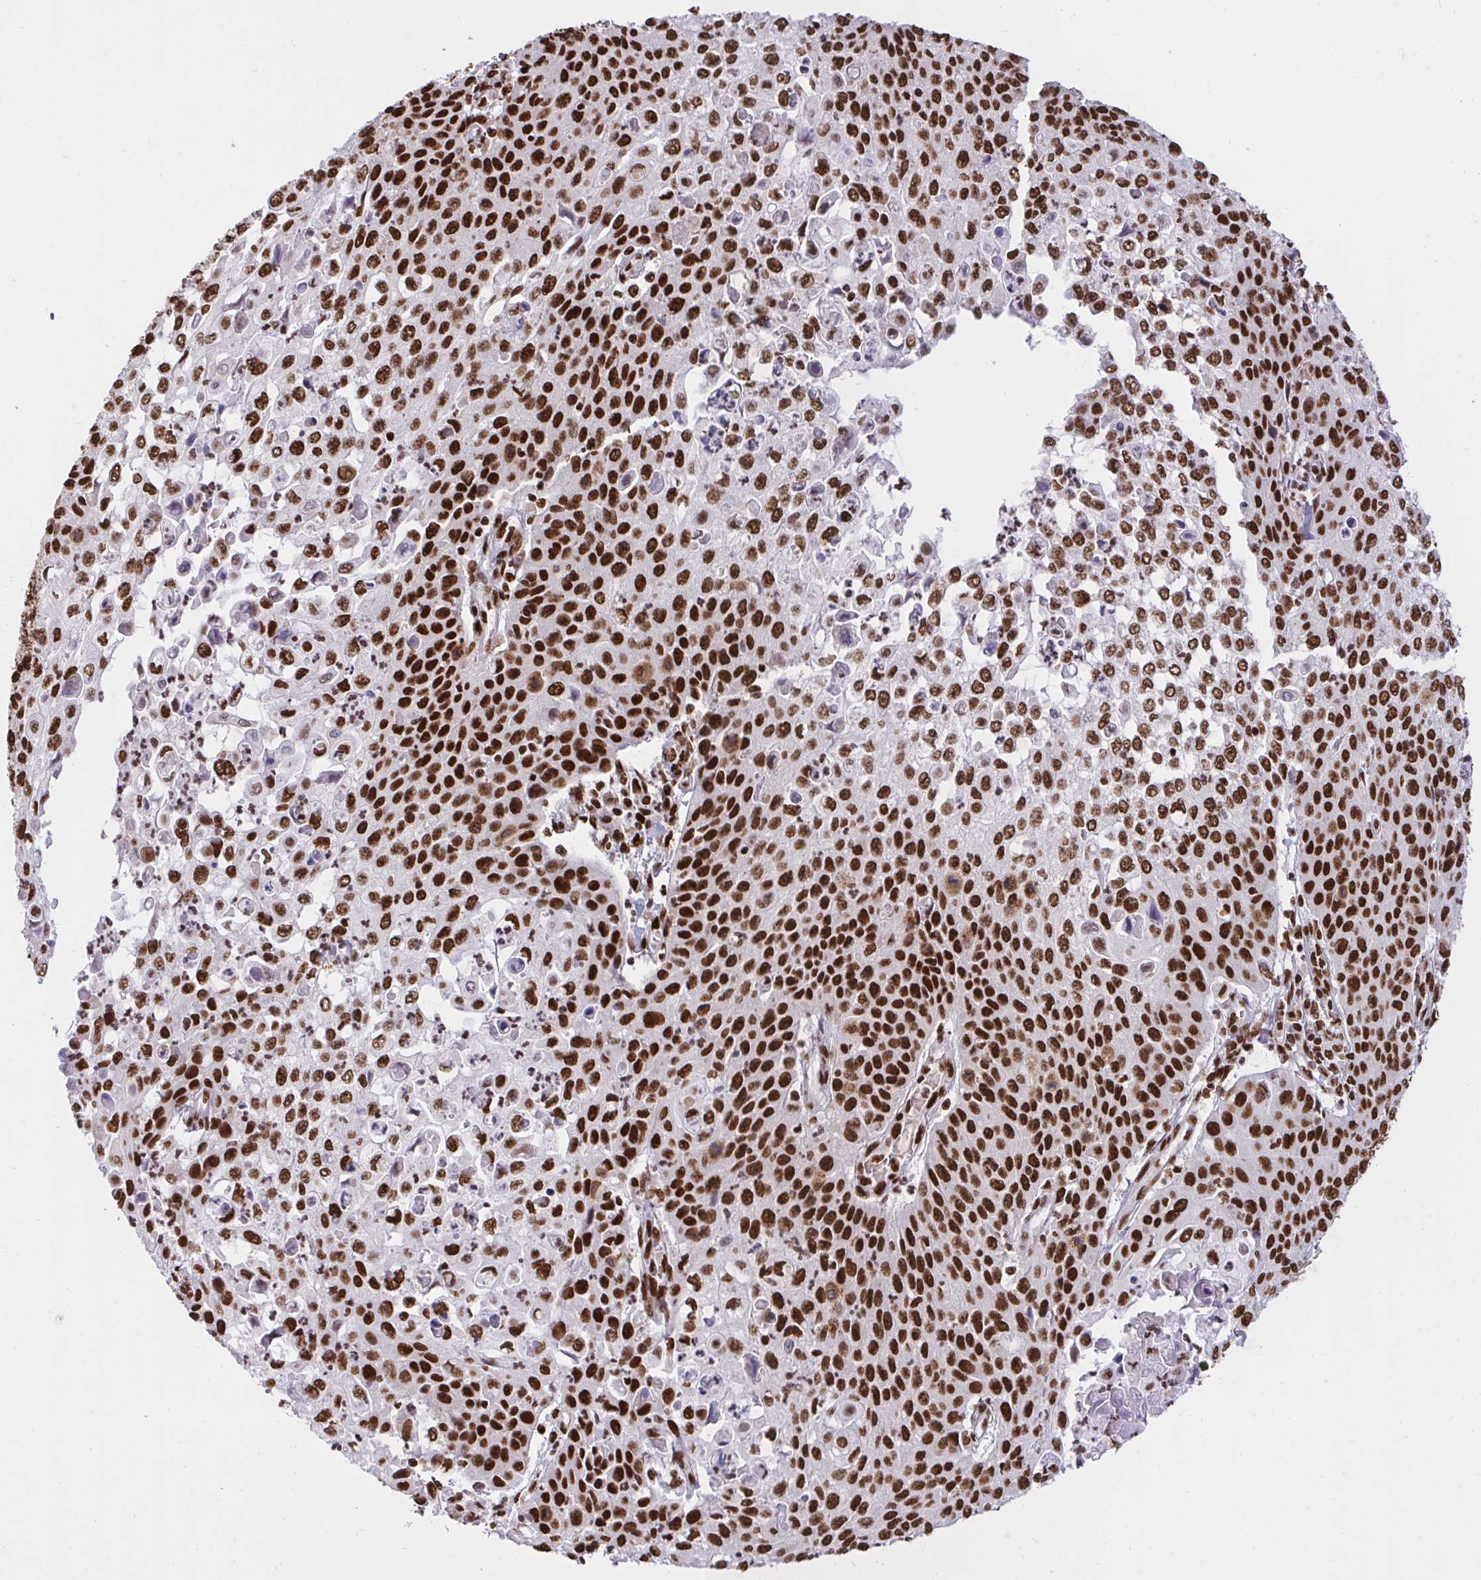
{"staining": {"intensity": "strong", "quantity": ">75%", "location": "nuclear"}, "tissue": "cervical cancer", "cell_type": "Tumor cells", "image_type": "cancer", "snomed": [{"axis": "morphology", "description": "Squamous cell carcinoma, NOS"}, {"axis": "topography", "description": "Cervix"}], "caption": "IHC staining of squamous cell carcinoma (cervical), which shows high levels of strong nuclear expression in approximately >75% of tumor cells indicating strong nuclear protein staining. The staining was performed using DAB (3,3'-diaminobenzidine) (brown) for protein detection and nuclei were counterstained in hematoxylin (blue).", "gene": "HNRNPL", "patient": {"sex": "female", "age": 65}}